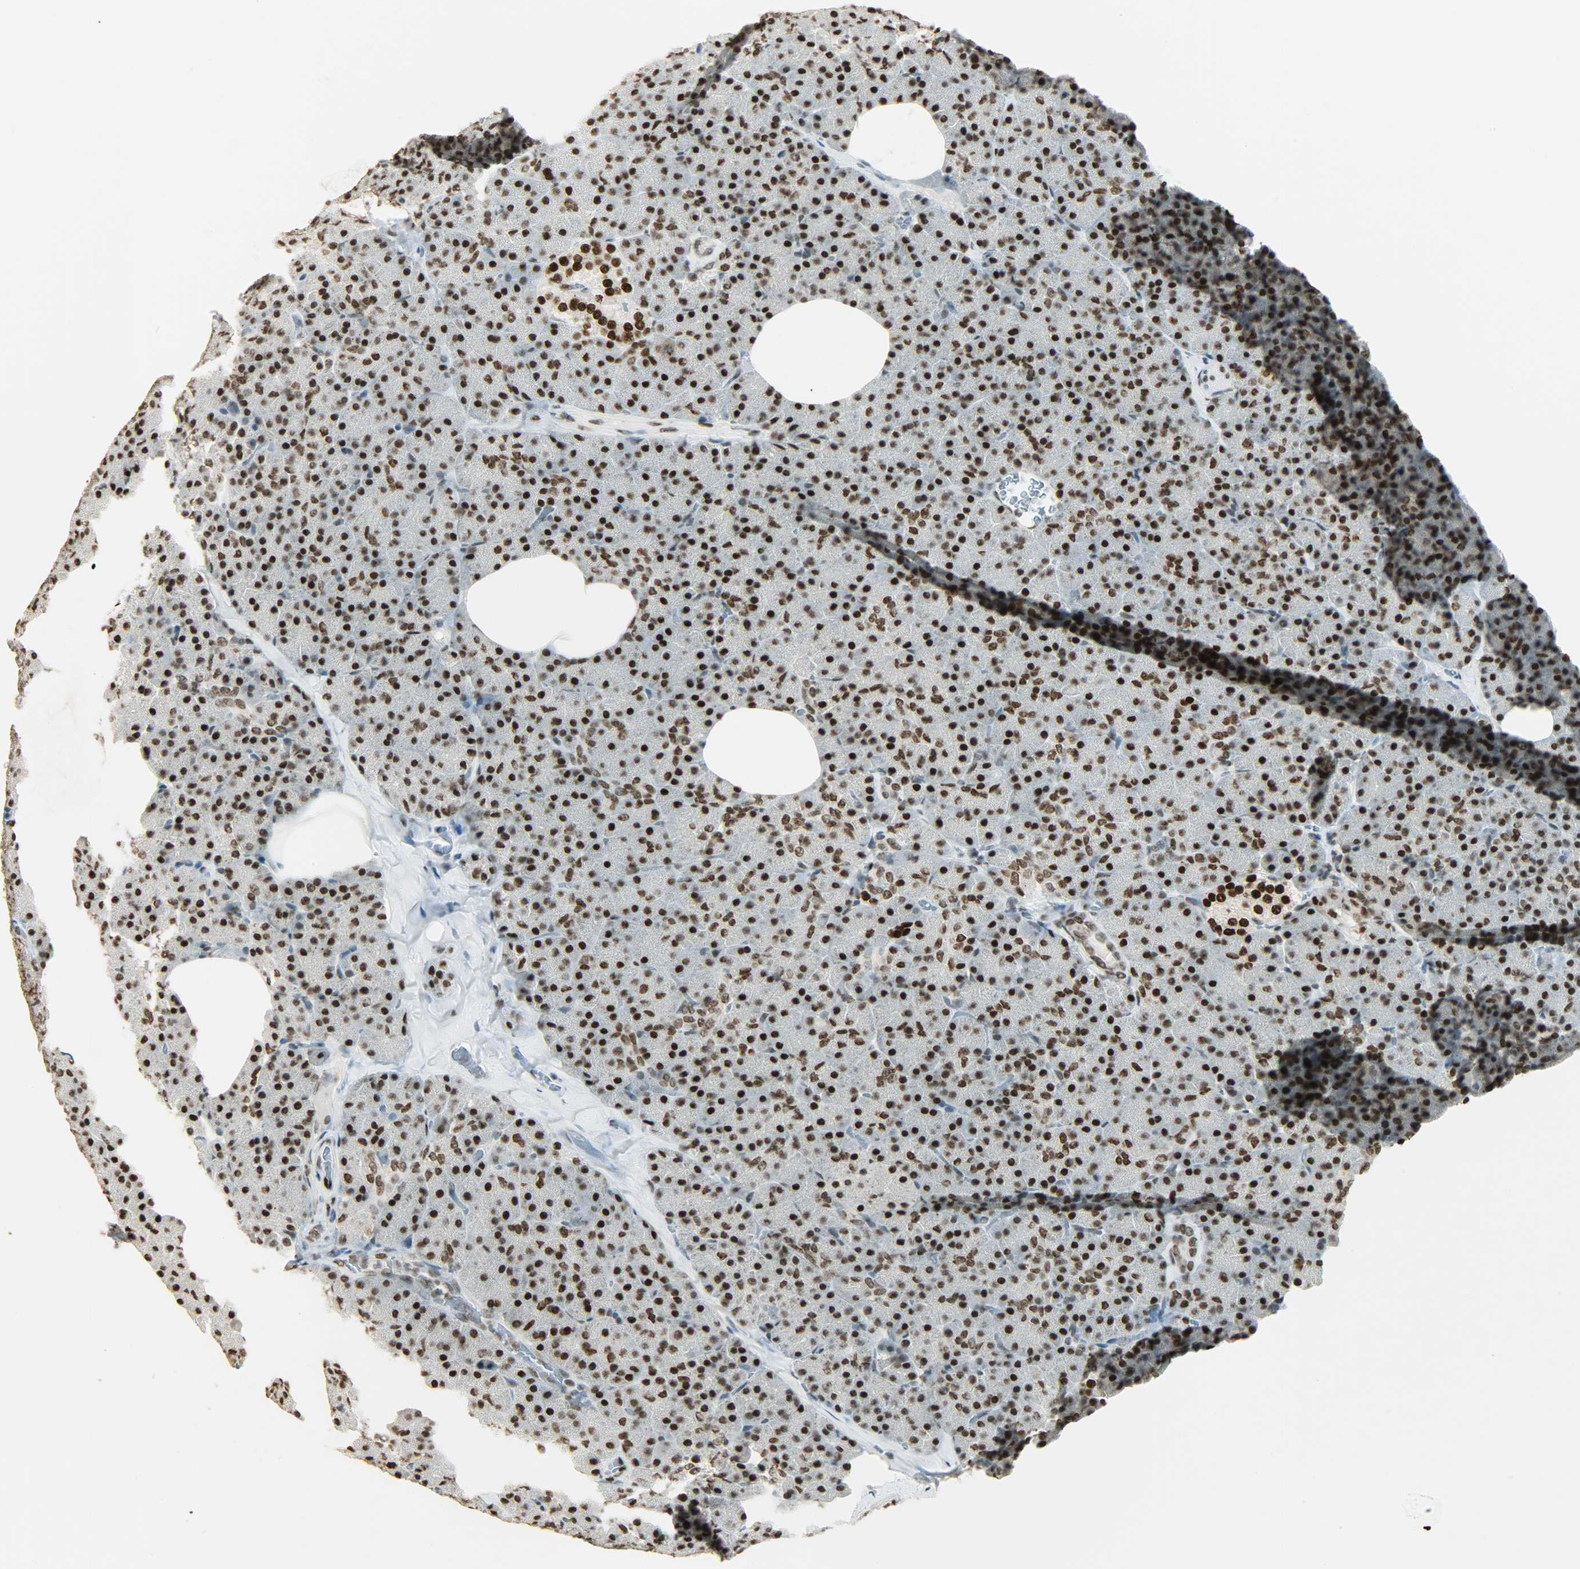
{"staining": {"intensity": "moderate", "quantity": ">75%", "location": "nuclear"}, "tissue": "pancreas", "cell_type": "Exocrine glandular cells", "image_type": "normal", "snomed": [{"axis": "morphology", "description": "Normal tissue, NOS"}, {"axis": "topography", "description": "Pancreas"}], "caption": "Pancreas stained with DAB immunohistochemistry (IHC) reveals medium levels of moderate nuclear staining in approximately >75% of exocrine glandular cells.", "gene": "MYEF2", "patient": {"sex": "female", "age": 35}}